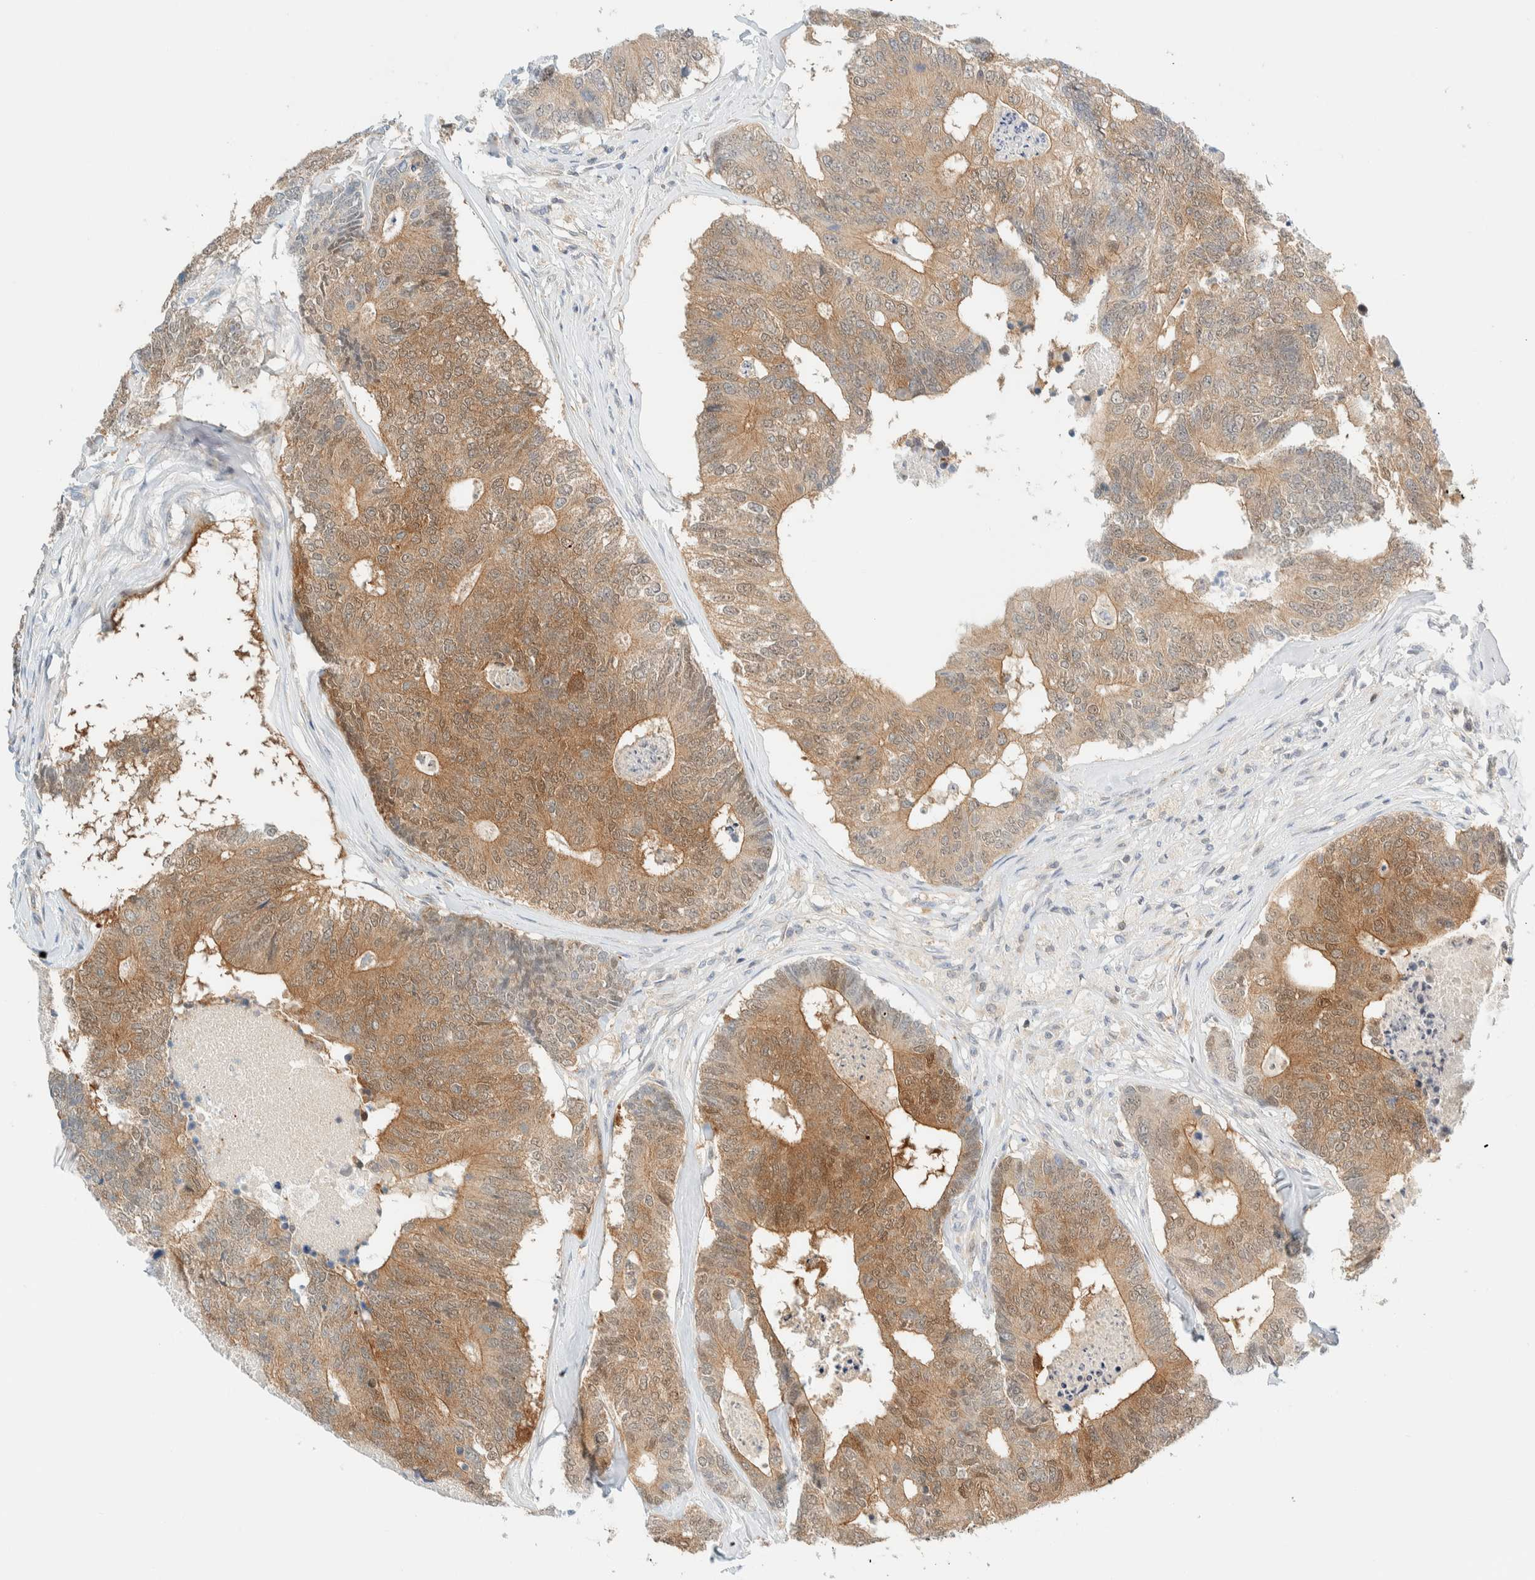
{"staining": {"intensity": "moderate", "quantity": ">75%", "location": "cytoplasmic/membranous"}, "tissue": "colorectal cancer", "cell_type": "Tumor cells", "image_type": "cancer", "snomed": [{"axis": "morphology", "description": "Adenocarcinoma, NOS"}, {"axis": "topography", "description": "Colon"}], "caption": "A medium amount of moderate cytoplasmic/membranous positivity is seen in about >75% of tumor cells in colorectal cancer (adenocarcinoma) tissue.", "gene": "PCYT2", "patient": {"sex": "female", "age": 67}}